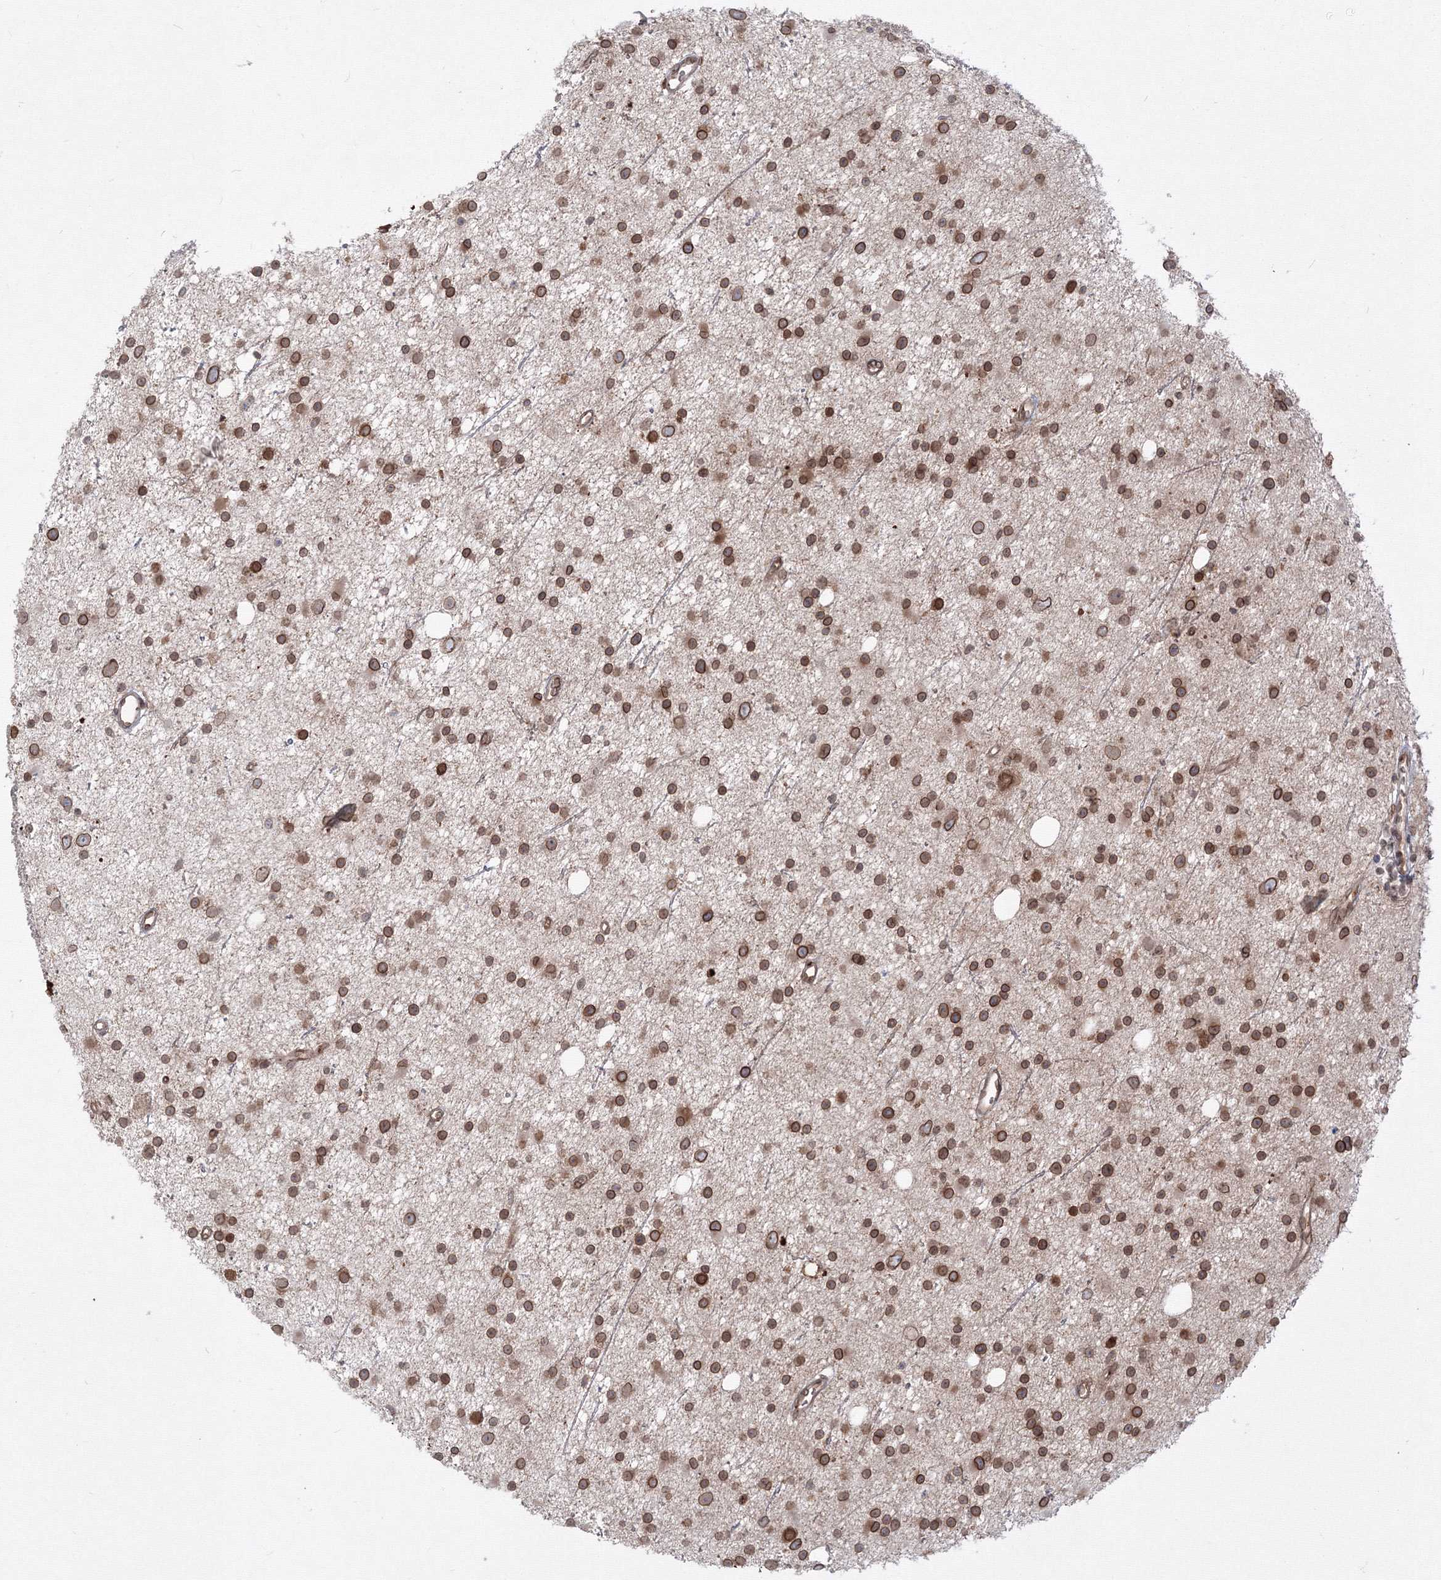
{"staining": {"intensity": "moderate", "quantity": ">75%", "location": "cytoplasmic/membranous,nuclear"}, "tissue": "glioma", "cell_type": "Tumor cells", "image_type": "cancer", "snomed": [{"axis": "morphology", "description": "Glioma, malignant, Low grade"}, {"axis": "topography", "description": "Cerebral cortex"}], "caption": "Brown immunohistochemical staining in human low-grade glioma (malignant) shows moderate cytoplasmic/membranous and nuclear expression in about >75% of tumor cells.", "gene": "DNAJB2", "patient": {"sex": "female", "age": 39}}